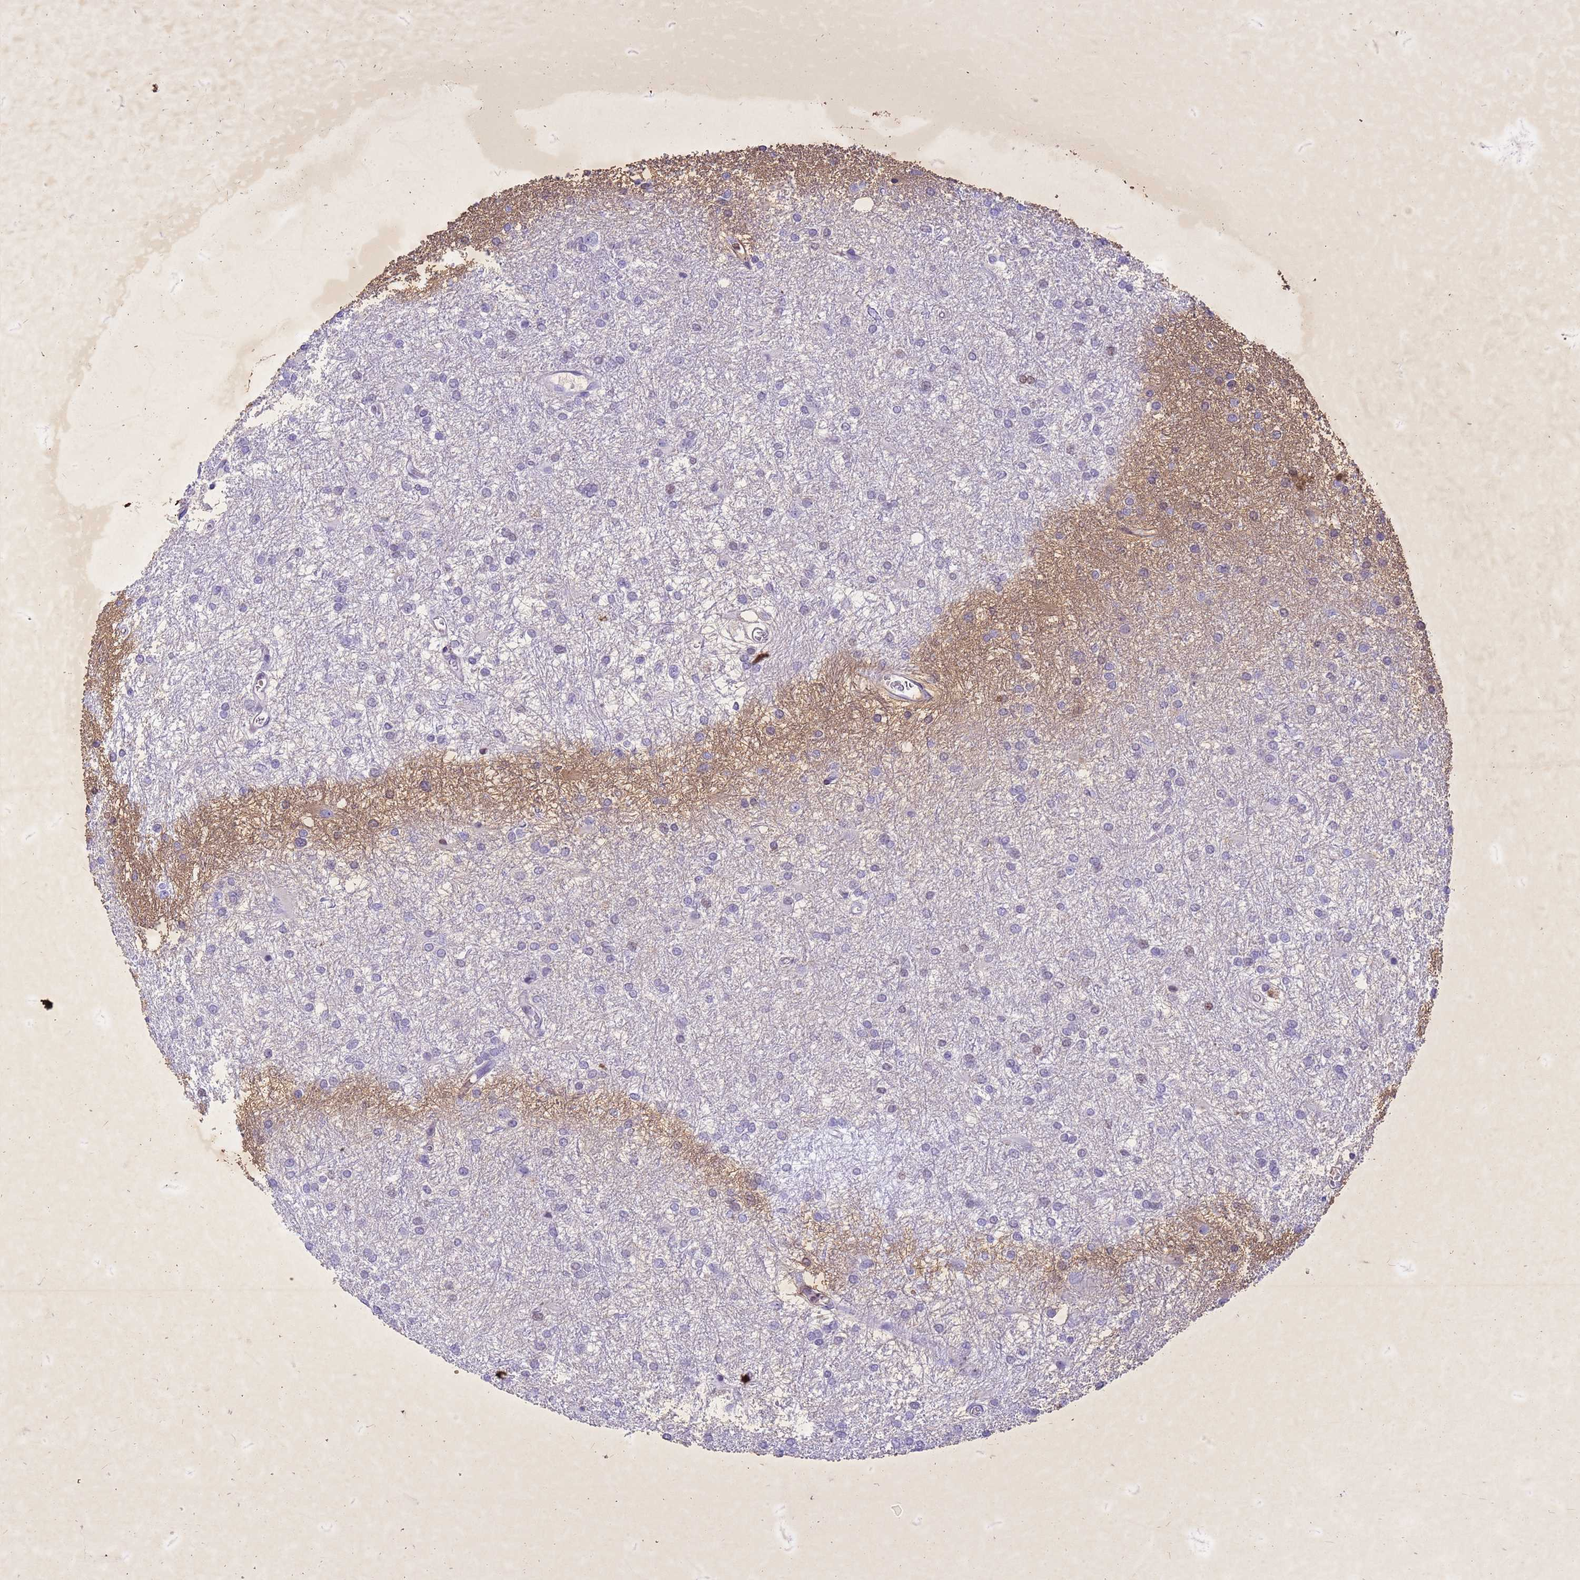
{"staining": {"intensity": "negative", "quantity": "none", "location": "none"}, "tissue": "glioma", "cell_type": "Tumor cells", "image_type": "cancer", "snomed": [{"axis": "morphology", "description": "Glioma, malignant, High grade"}, {"axis": "topography", "description": "Brain"}], "caption": "Human malignant glioma (high-grade) stained for a protein using immunohistochemistry shows no expression in tumor cells.", "gene": "COPS9", "patient": {"sex": "female", "age": 50}}